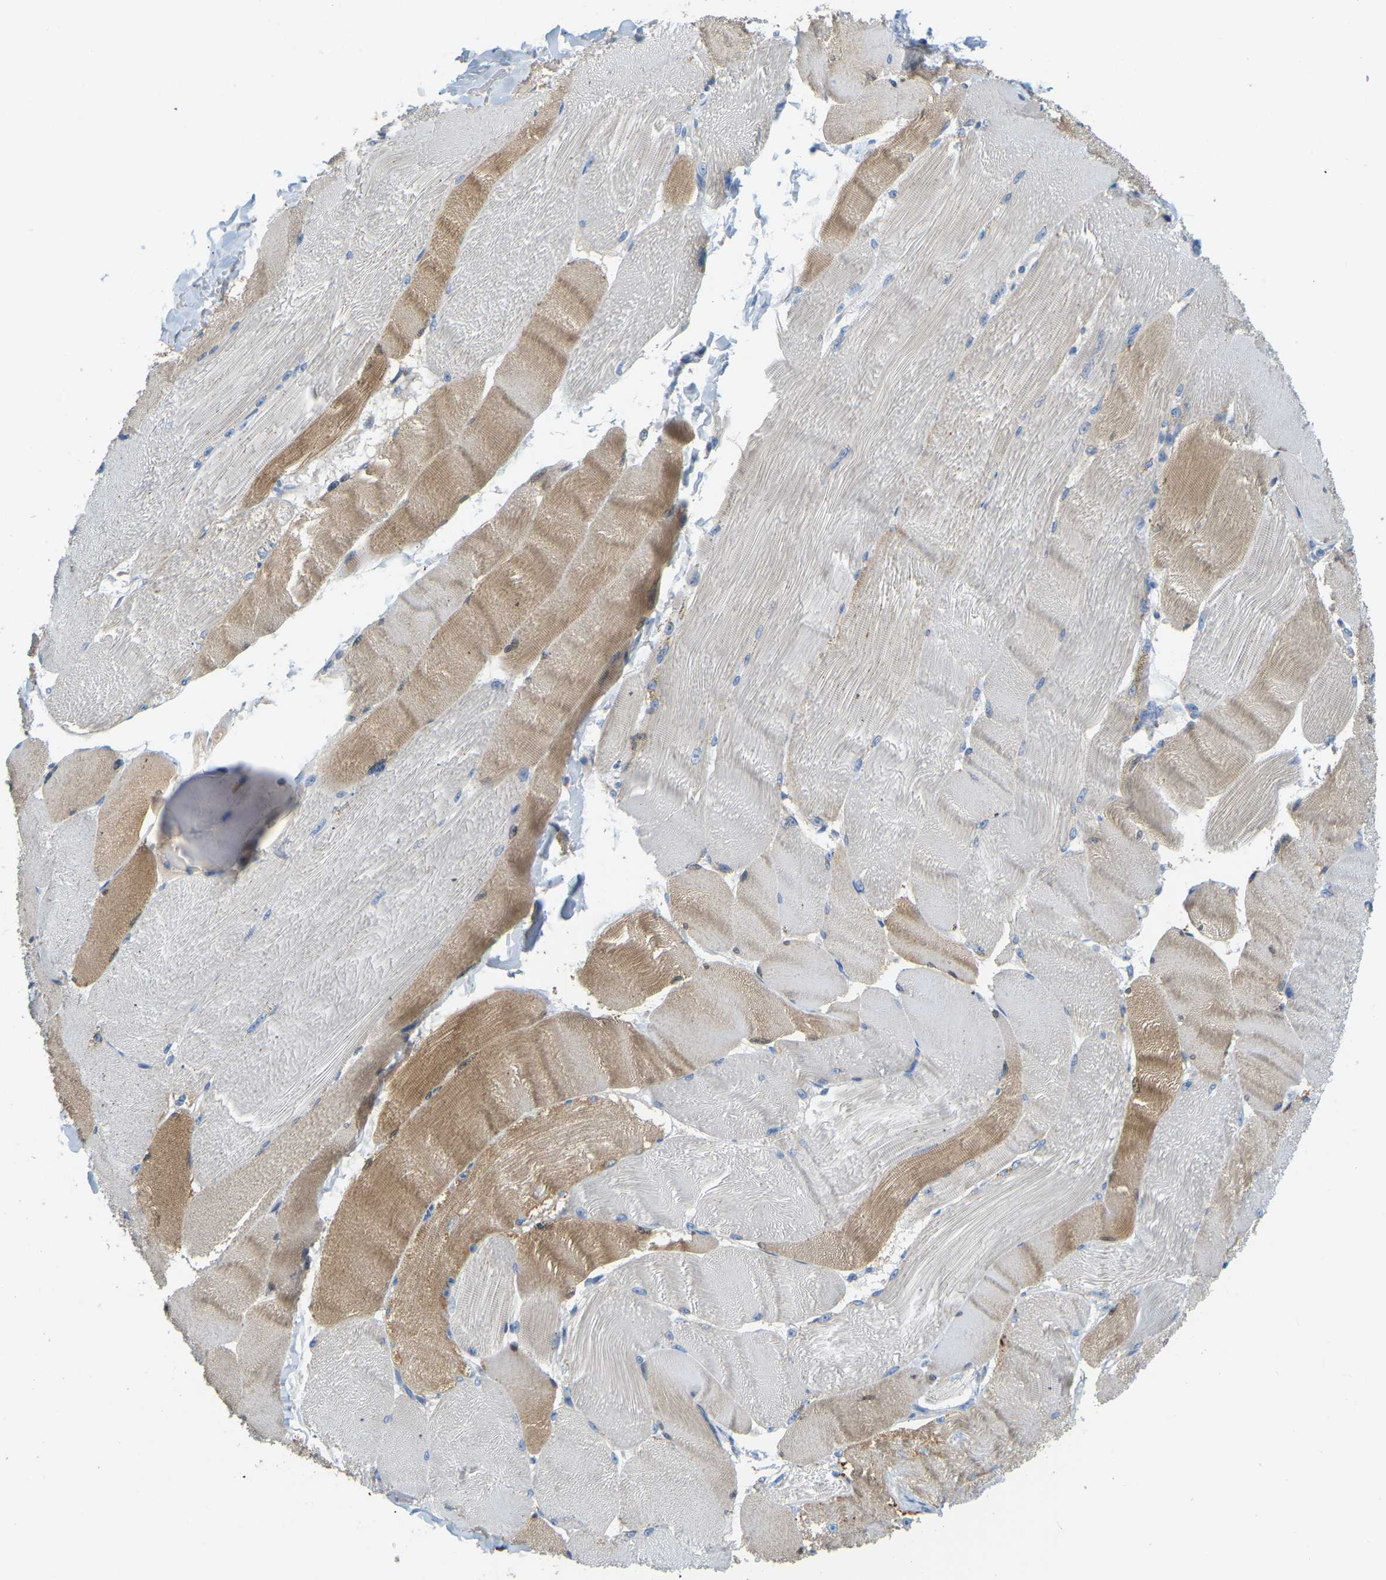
{"staining": {"intensity": "moderate", "quantity": "<25%", "location": "cytoplasmic/membranous"}, "tissue": "skeletal muscle", "cell_type": "Myocytes", "image_type": "normal", "snomed": [{"axis": "morphology", "description": "Normal tissue, NOS"}, {"axis": "topography", "description": "Skin"}, {"axis": "topography", "description": "Skeletal muscle"}], "caption": "An image of human skeletal muscle stained for a protein displays moderate cytoplasmic/membranous brown staining in myocytes.", "gene": "GDA", "patient": {"sex": "male", "age": 83}}